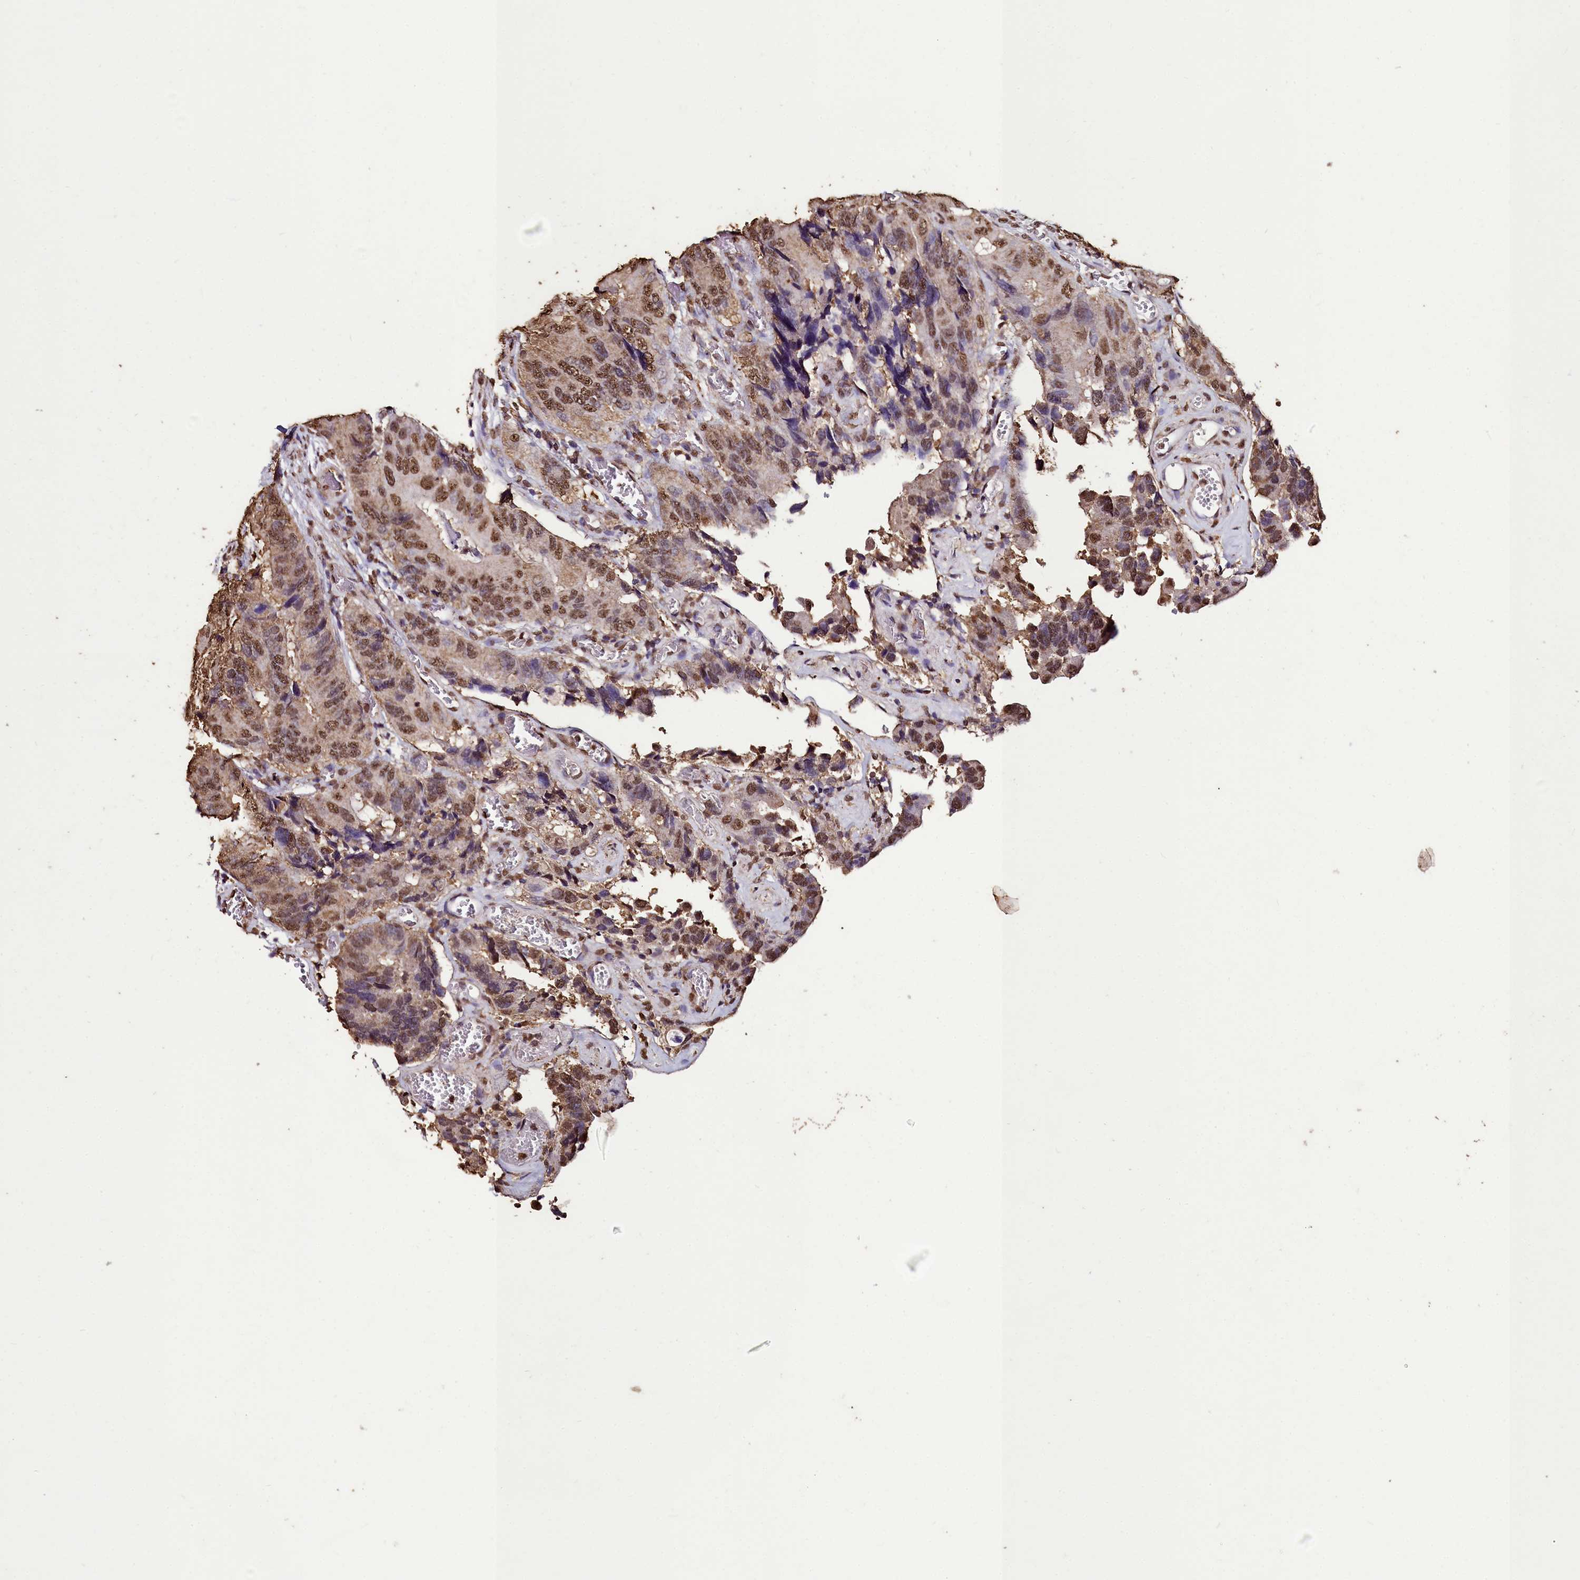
{"staining": {"intensity": "moderate", "quantity": ">75%", "location": "nuclear"}, "tissue": "colorectal cancer", "cell_type": "Tumor cells", "image_type": "cancer", "snomed": [{"axis": "morphology", "description": "Adenocarcinoma, NOS"}, {"axis": "topography", "description": "Colon"}], "caption": "Immunohistochemistry (IHC) (DAB (3,3'-diaminobenzidine)) staining of human colorectal cancer (adenocarcinoma) reveals moderate nuclear protein expression in approximately >75% of tumor cells. The protein is stained brown, and the nuclei are stained in blue (DAB (3,3'-diaminobenzidine) IHC with brightfield microscopy, high magnification).", "gene": "TRIP6", "patient": {"sex": "male", "age": 84}}